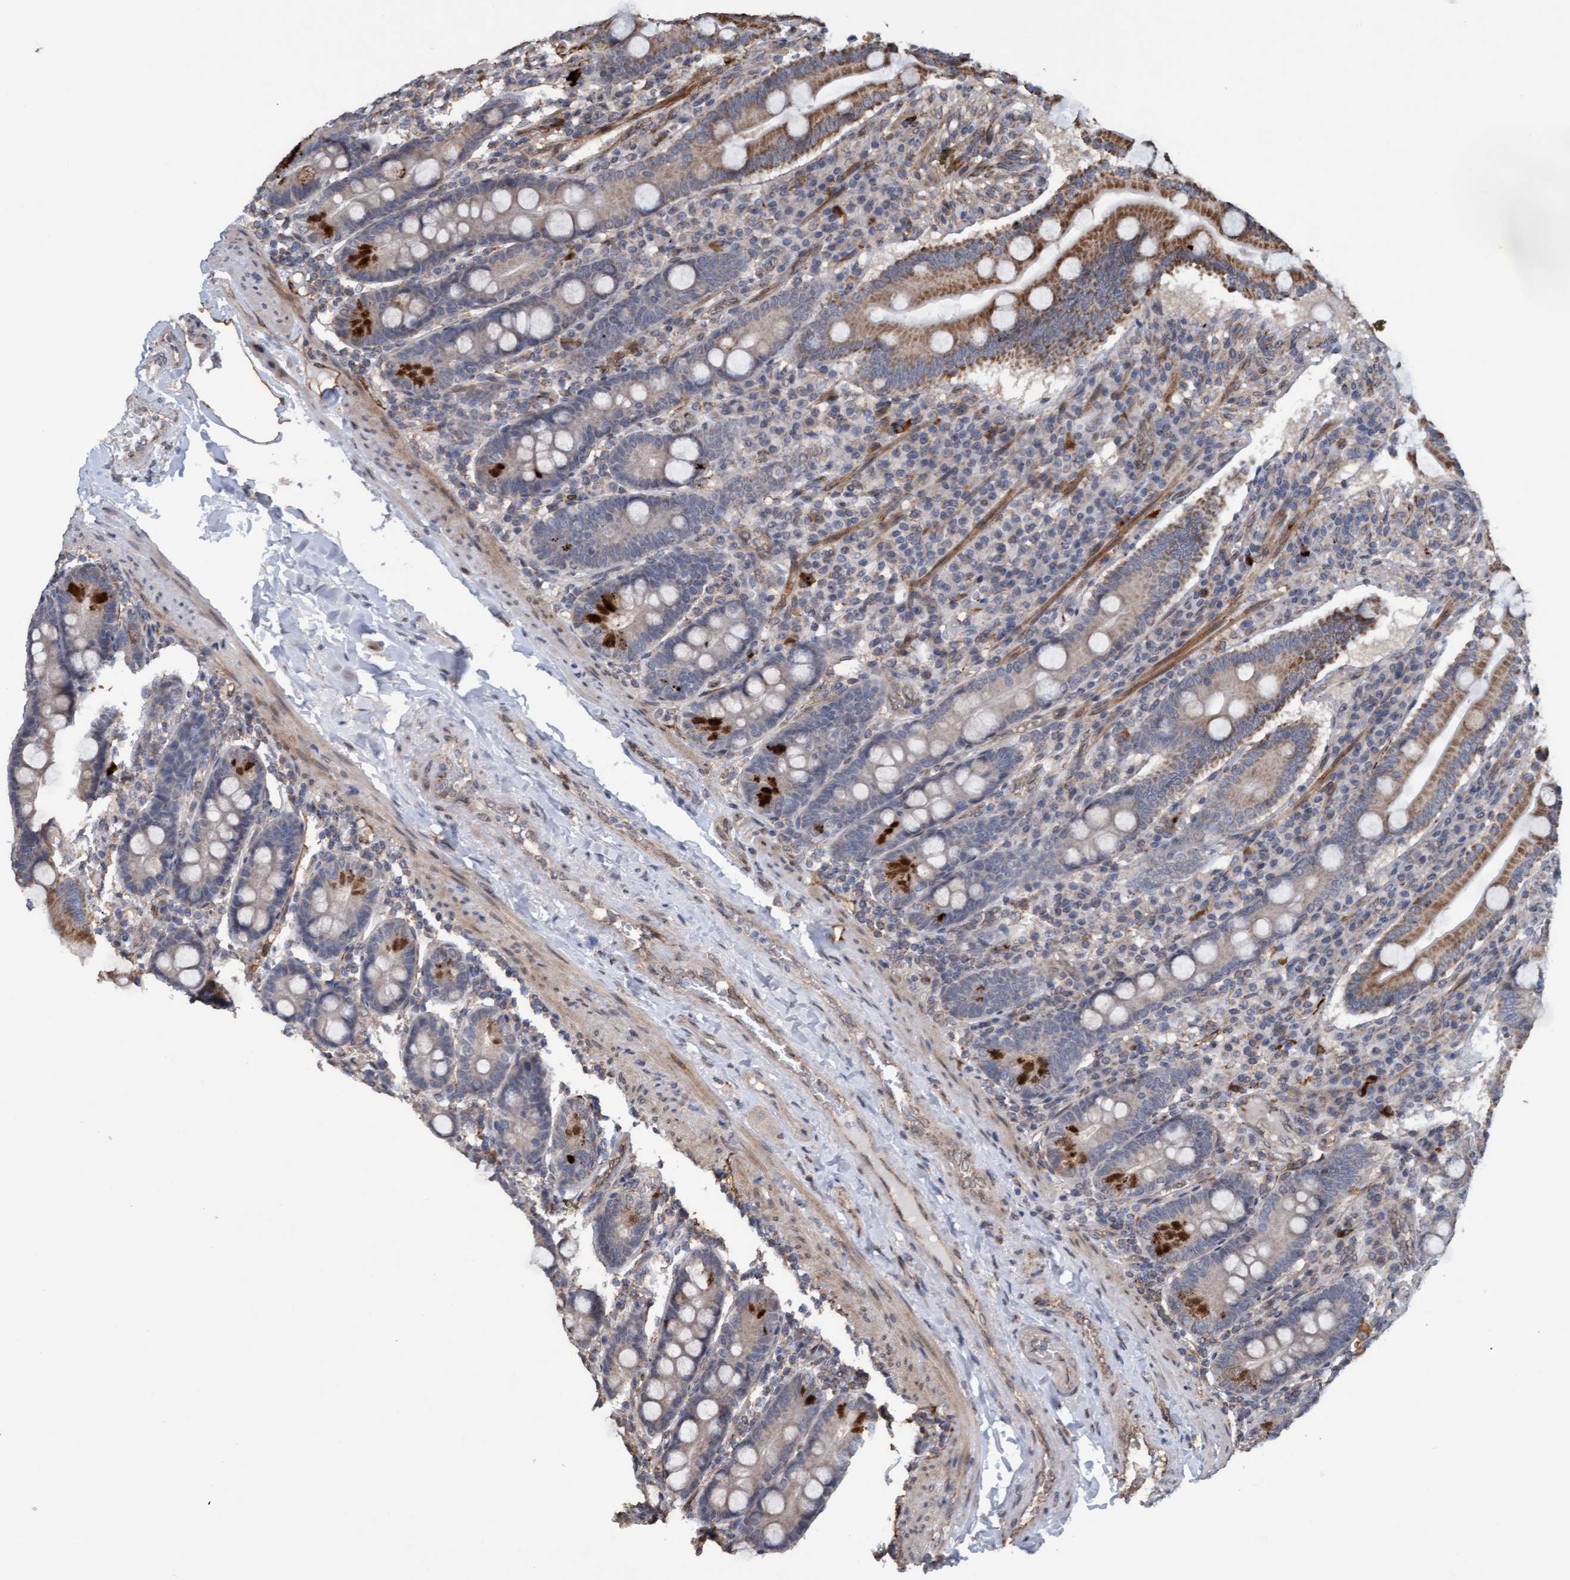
{"staining": {"intensity": "strong", "quantity": "25%-75%", "location": "cytoplasmic/membranous"}, "tissue": "duodenum", "cell_type": "Glandular cells", "image_type": "normal", "snomed": [{"axis": "morphology", "description": "Normal tissue, NOS"}, {"axis": "topography", "description": "Duodenum"}], "caption": "A high-resolution histopathology image shows immunohistochemistry staining of unremarkable duodenum, which shows strong cytoplasmic/membranous staining in approximately 25%-75% of glandular cells. (DAB IHC with brightfield microscopy, high magnification).", "gene": "MGLL", "patient": {"sex": "male", "age": 50}}